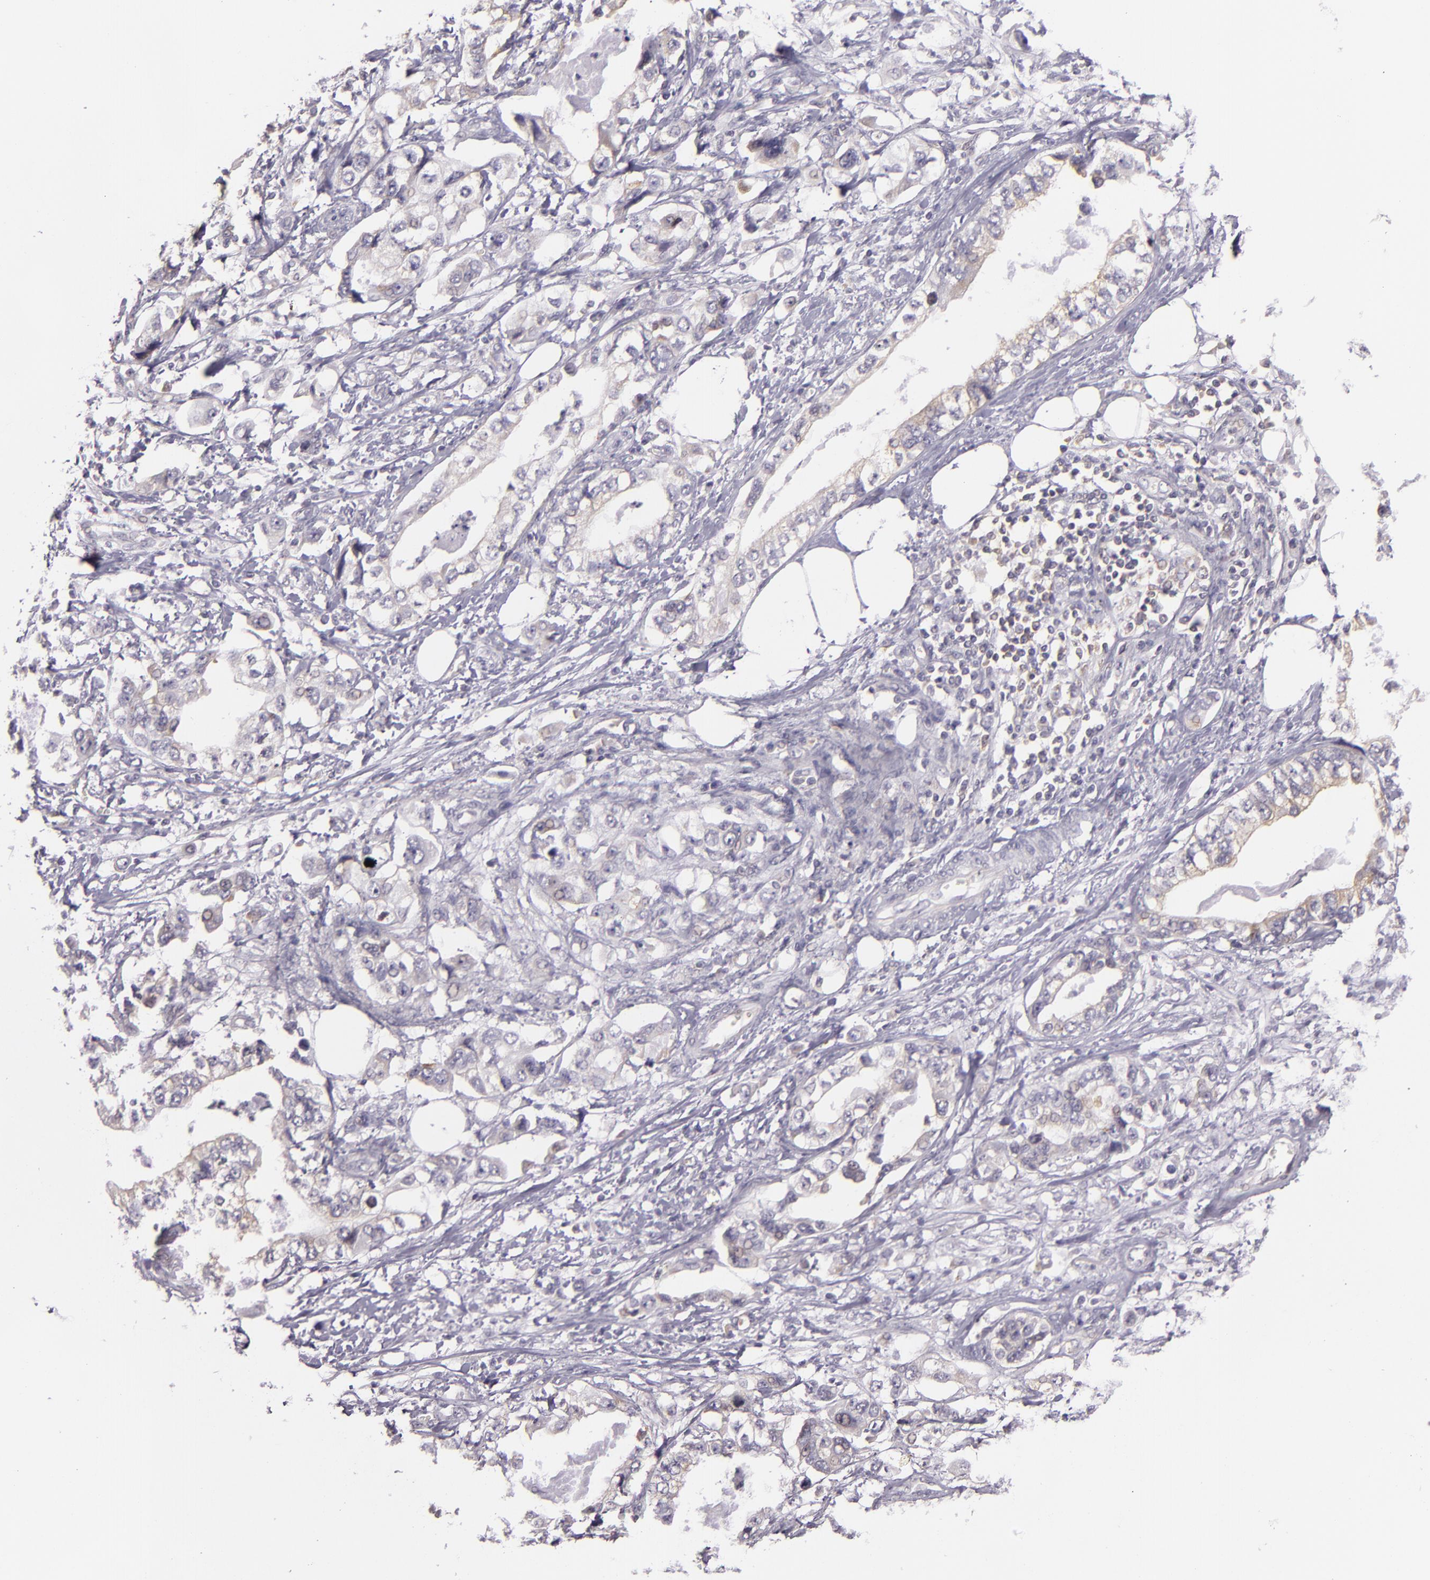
{"staining": {"intensity": "weak", "quantity": "<25%", "location": "cytoplasmic/membranous"}, "tissue": "stomach cancer", "cell_type": "Tumor cells", "image_type": "cancer", "snomed": [{"axis": "morphology", "description": "Adenocarcinoma, NOS"}, {"axis": "topography", "description": "Pancreas"}, {"axis": "topography", "description": "Stomach, upper"}], "caption": "Tumor cells show no significant staining in stomach cancer (adenocarcinoma).", "gene": "UPF3B", "patient": {"sex": "male", "age": 77}}